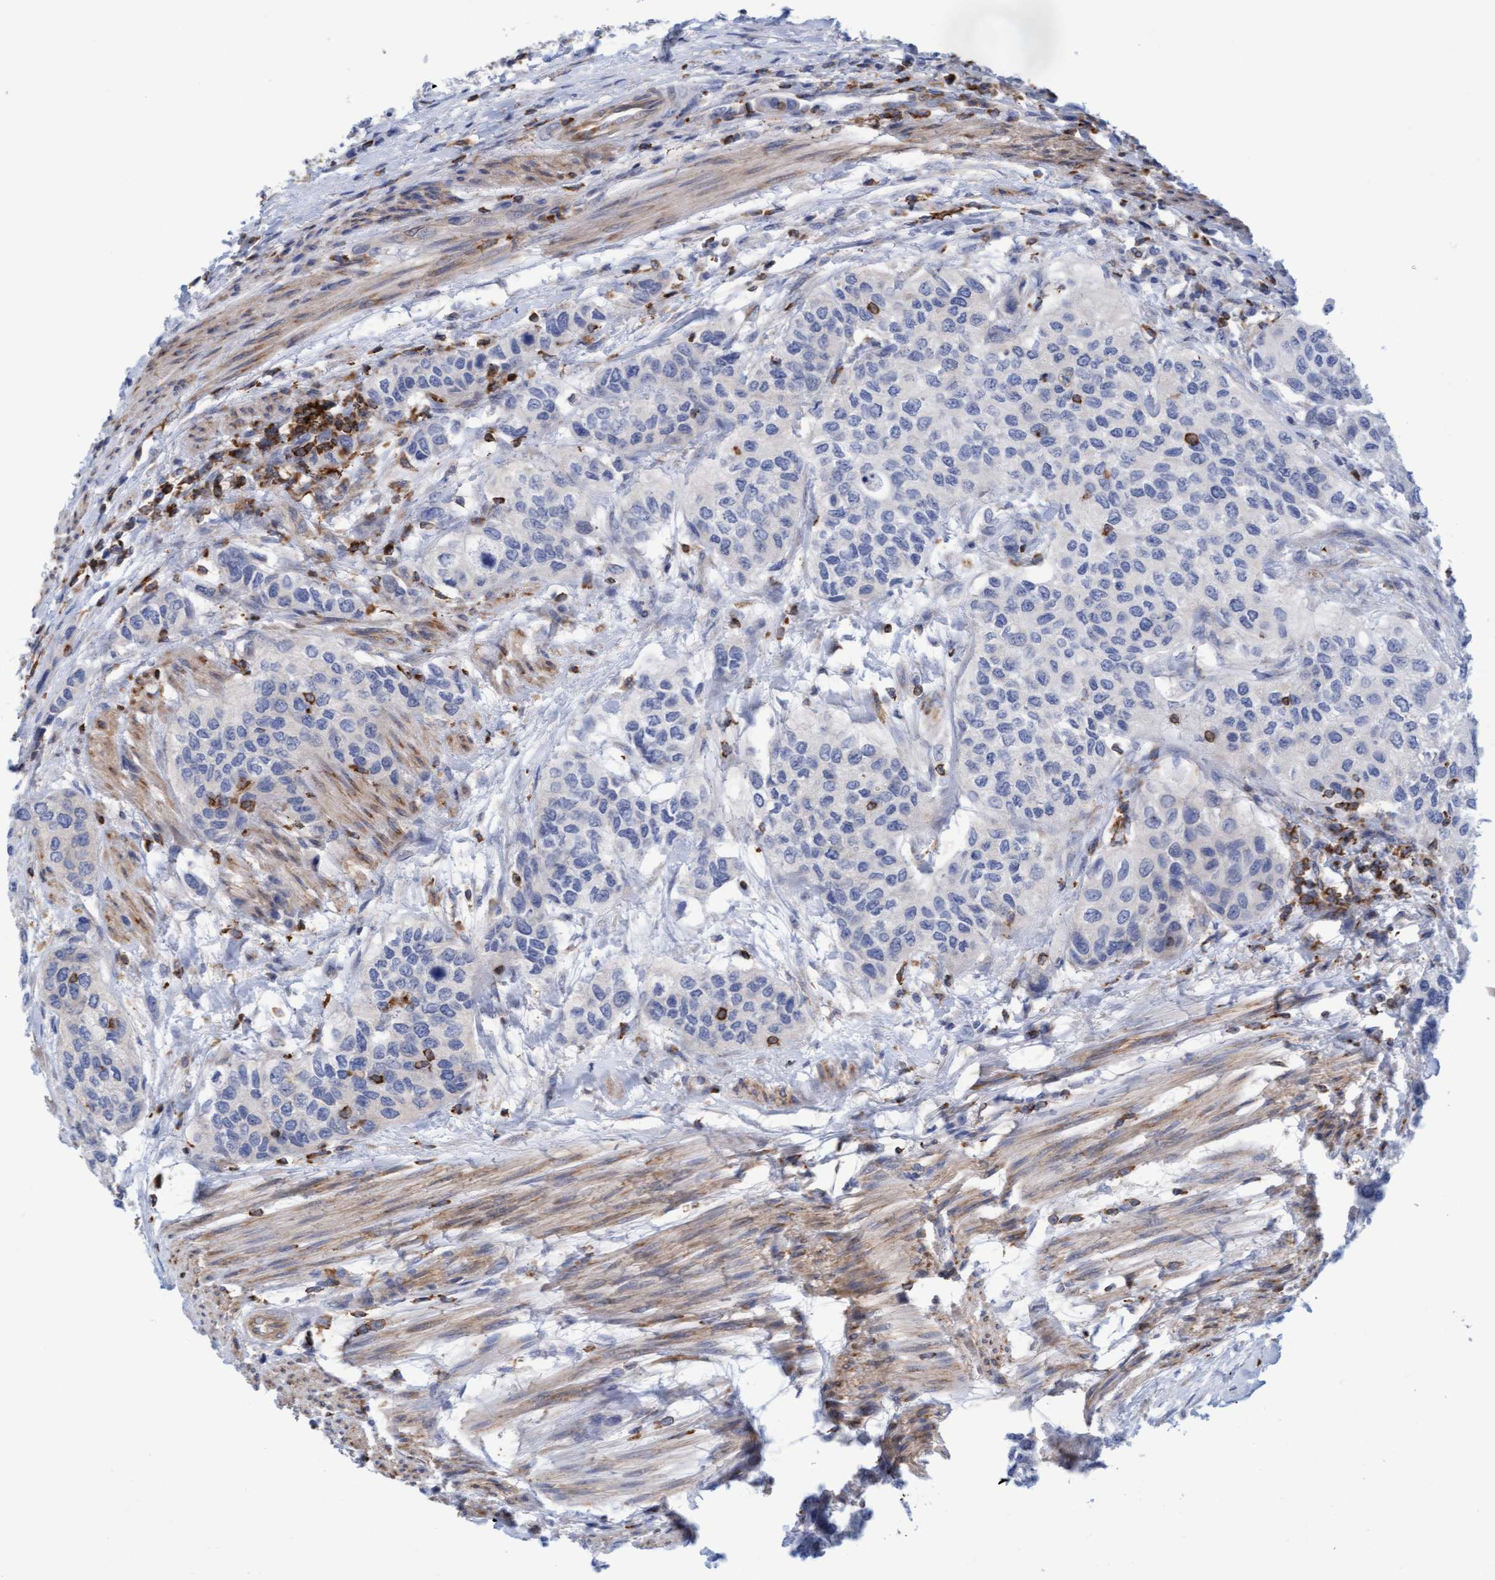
{"staining": {"intensity": "negative", "quantity": "none", "location": "none"}, "tissue": "urothelial cancer", "cell_type": "Tumor cells", "image_type": "cancer", "snomed": [{"axis": "morphology", "description": "Urothelial carcinoma, High grade"}, {"axis": "topography", "description": "Urinary bladder"}], "caption": "A histopathology image of human urothelial carcinoma (high-grade) is negative for staining in tumor cells.", "gene": "FNBP1", "patient": {"sex": "female", "age": 56}}